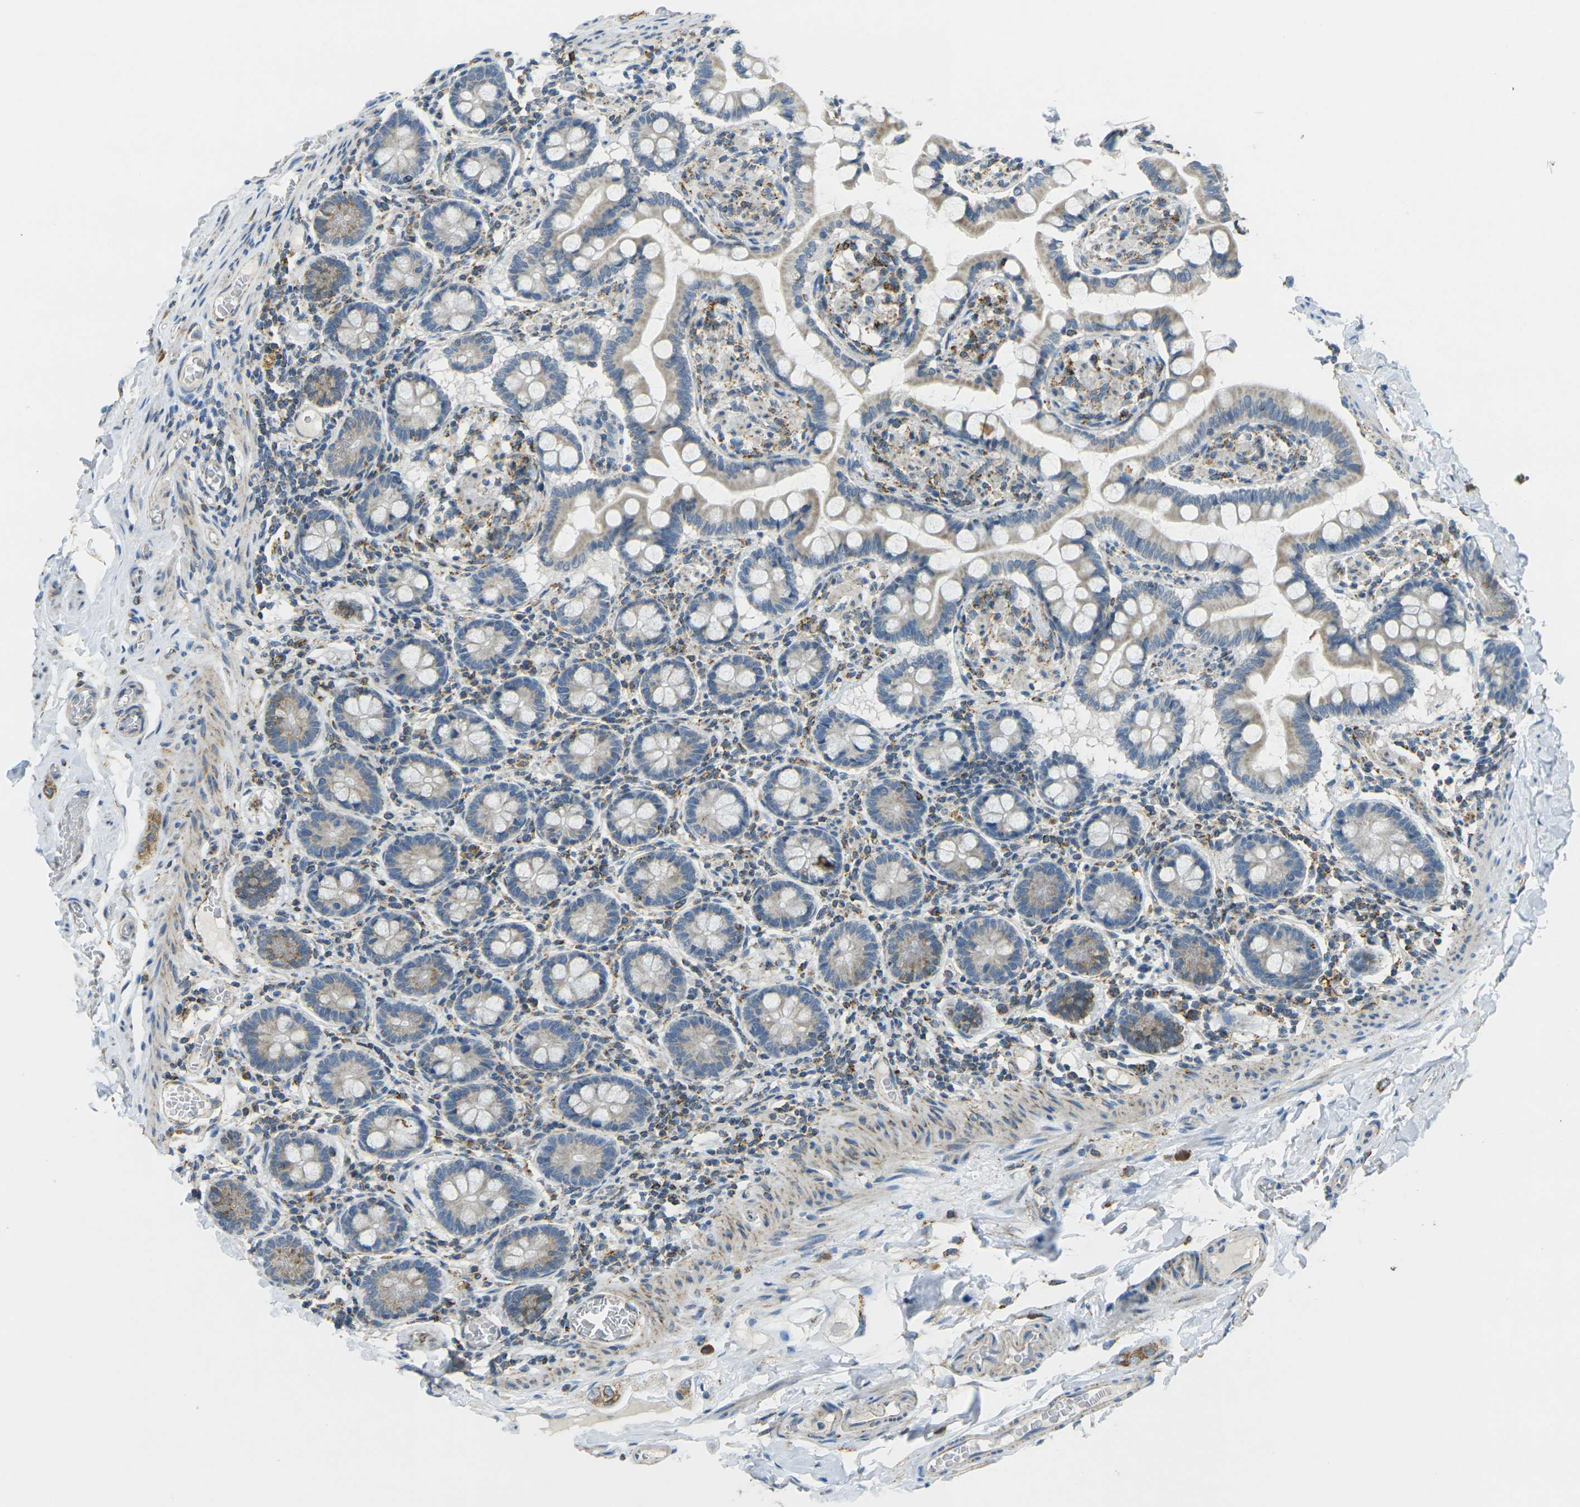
{"staining": {"intensity": "moderate", "quantity": "25%-75%", "location": "cytoplasmic/membranous"}, "tissue": "small intestine", "cell_type": "Glandular cells", "image_type": "normal", "snomed": [{"axis": "morphology", "description": "Normal tissue, NOS"}, {"axis": "topography", "description": "Small intestine"}], "caption": "Glandular cells show medium levels of moderate cytoplasmic/membranous staining in approximately 25%-75% of cells in benign human small intestine.", "gene": "CYB5R1", "patient": {"sex": "male", "age": 41}}